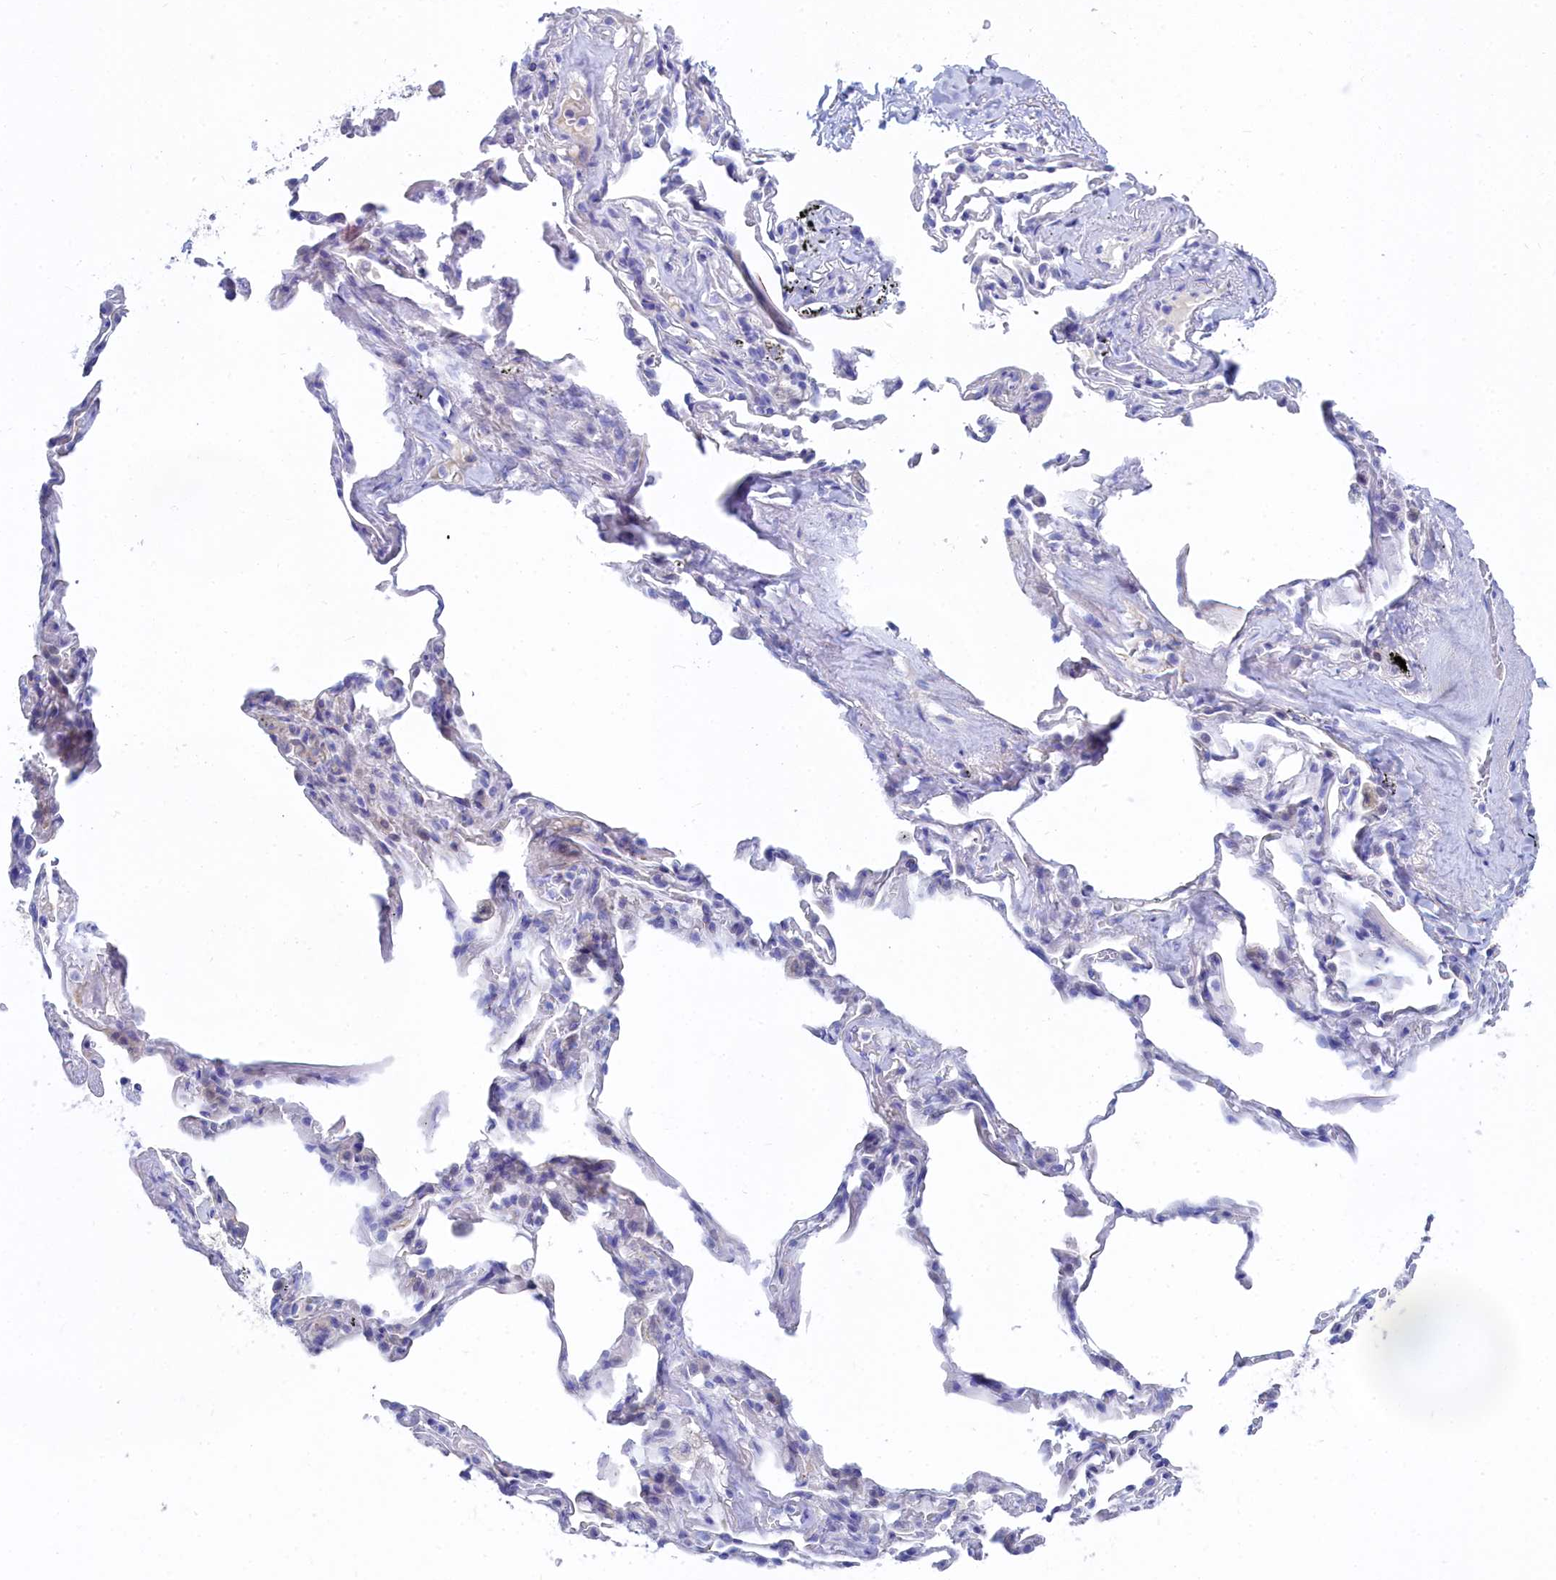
{"staining": {"intensity": "negative", "quantity": "none", "location": "none"}, "tissue": "adipose tissue", "cell_type": "Adipocytes", "image_type": "normal", "snomed": [{"axis": "morphology", "description": "Normal tissue, NOS"}, {"axis": "topography", "description": "Lymph node"}, {"axis": "topography", "description": "Bronchus"}], "caption": "This is an immunohistochemistry (IHC) image of benign adipose tissue. There is no staining in adipocytes.", "gene": "TRIM10", "patient": {"sex": "male", "age": 63}}